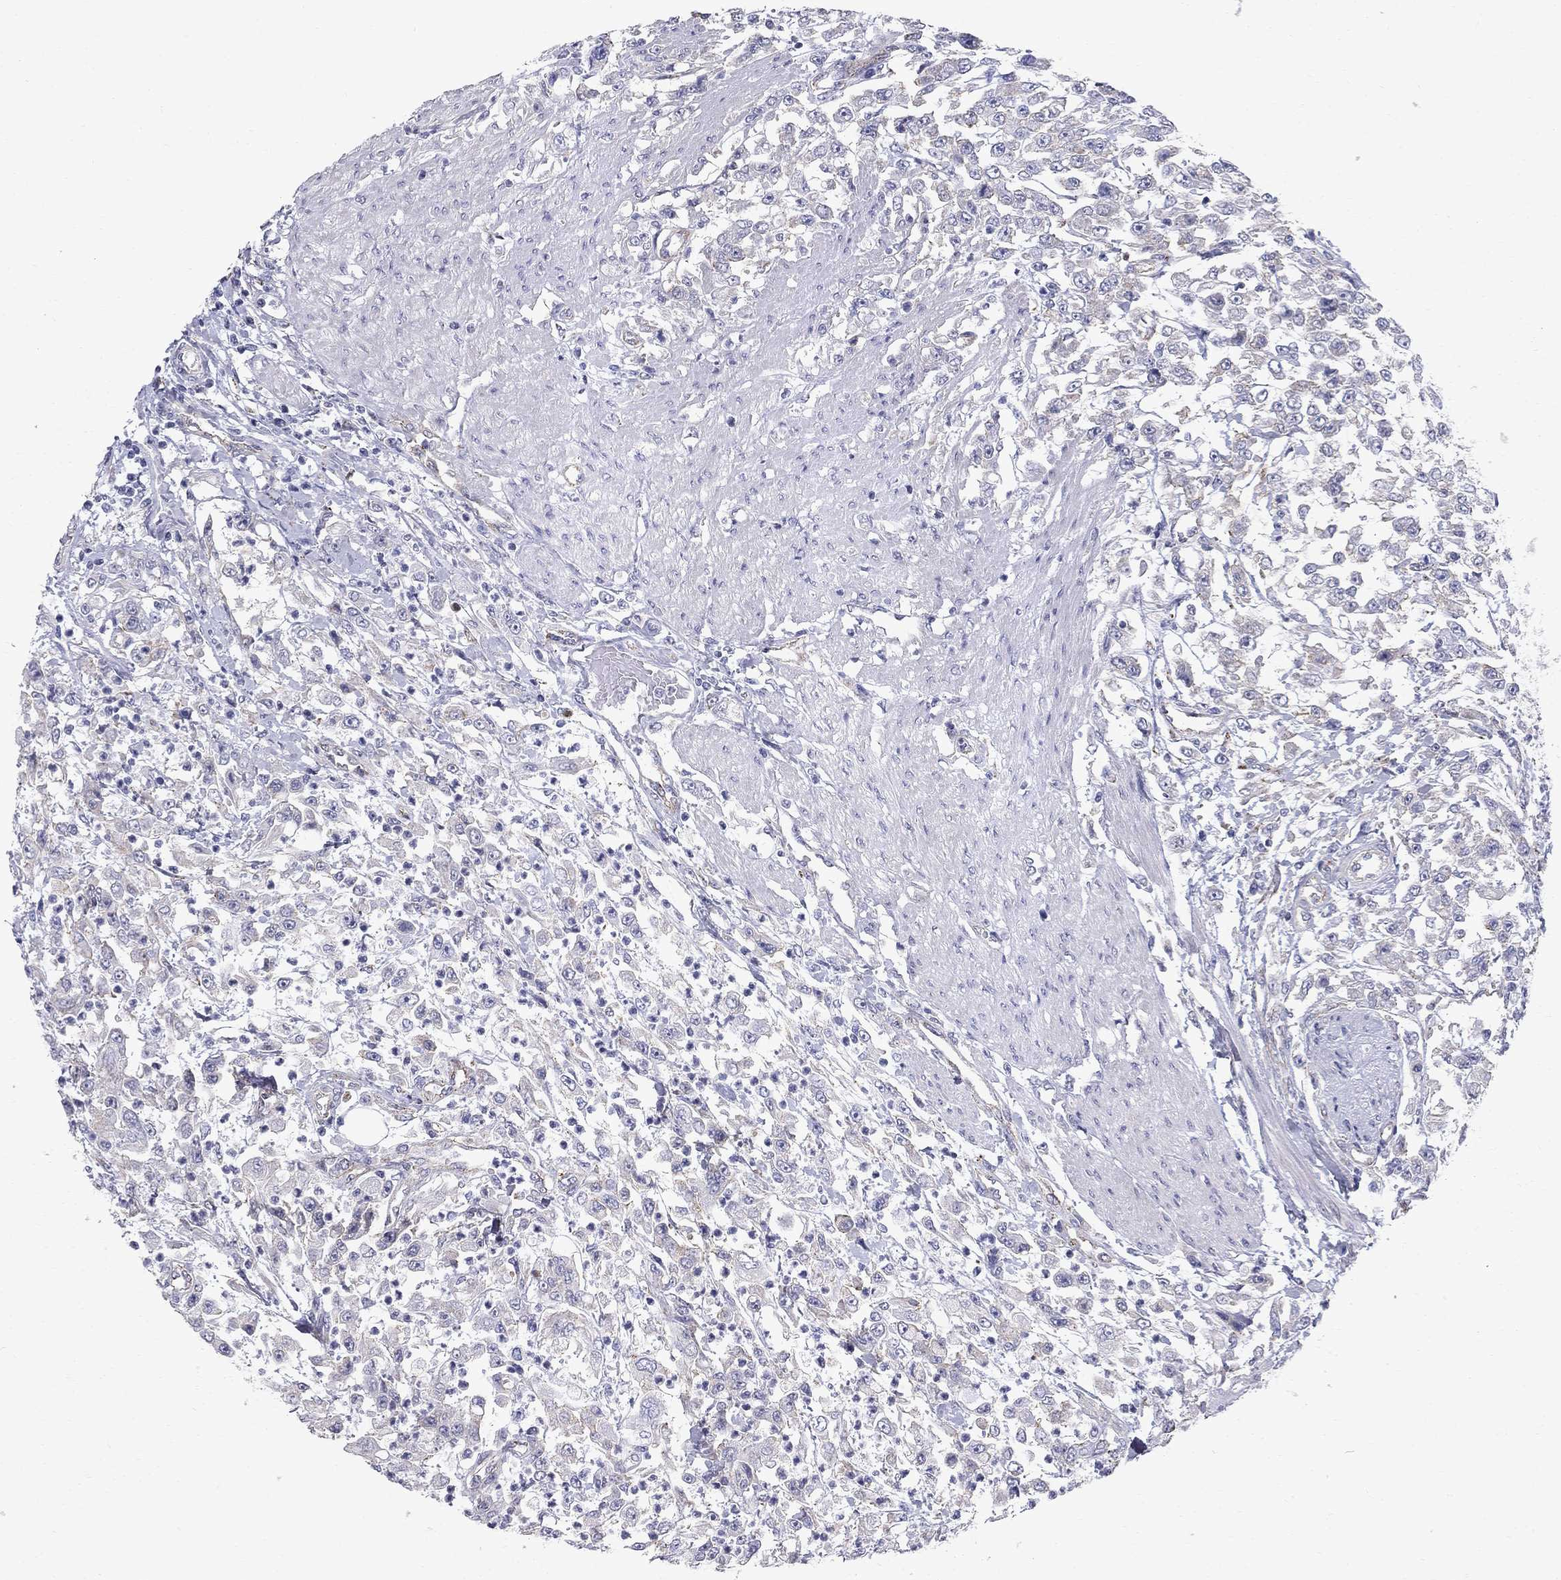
{"staining": {"intensity": "negative", "quantity": "none", "location": "none"}, "tissue": "urothelial cancer", "cell_type": "Tumor cells", "image_type": "cancer", "snomed": [{"axis": "morphology", "description": "Urothelial carcinoma, High grade"}, {"axis": "topography", "description": "Urinary bladder"}], "caption": "This is a image of immunohistochemistry staining of urothelial carcinoma (high-grade), which shows no positivity in tumor cells.", "gene": "CLIC6", "patient": {"sex": "male", "age": 46}}